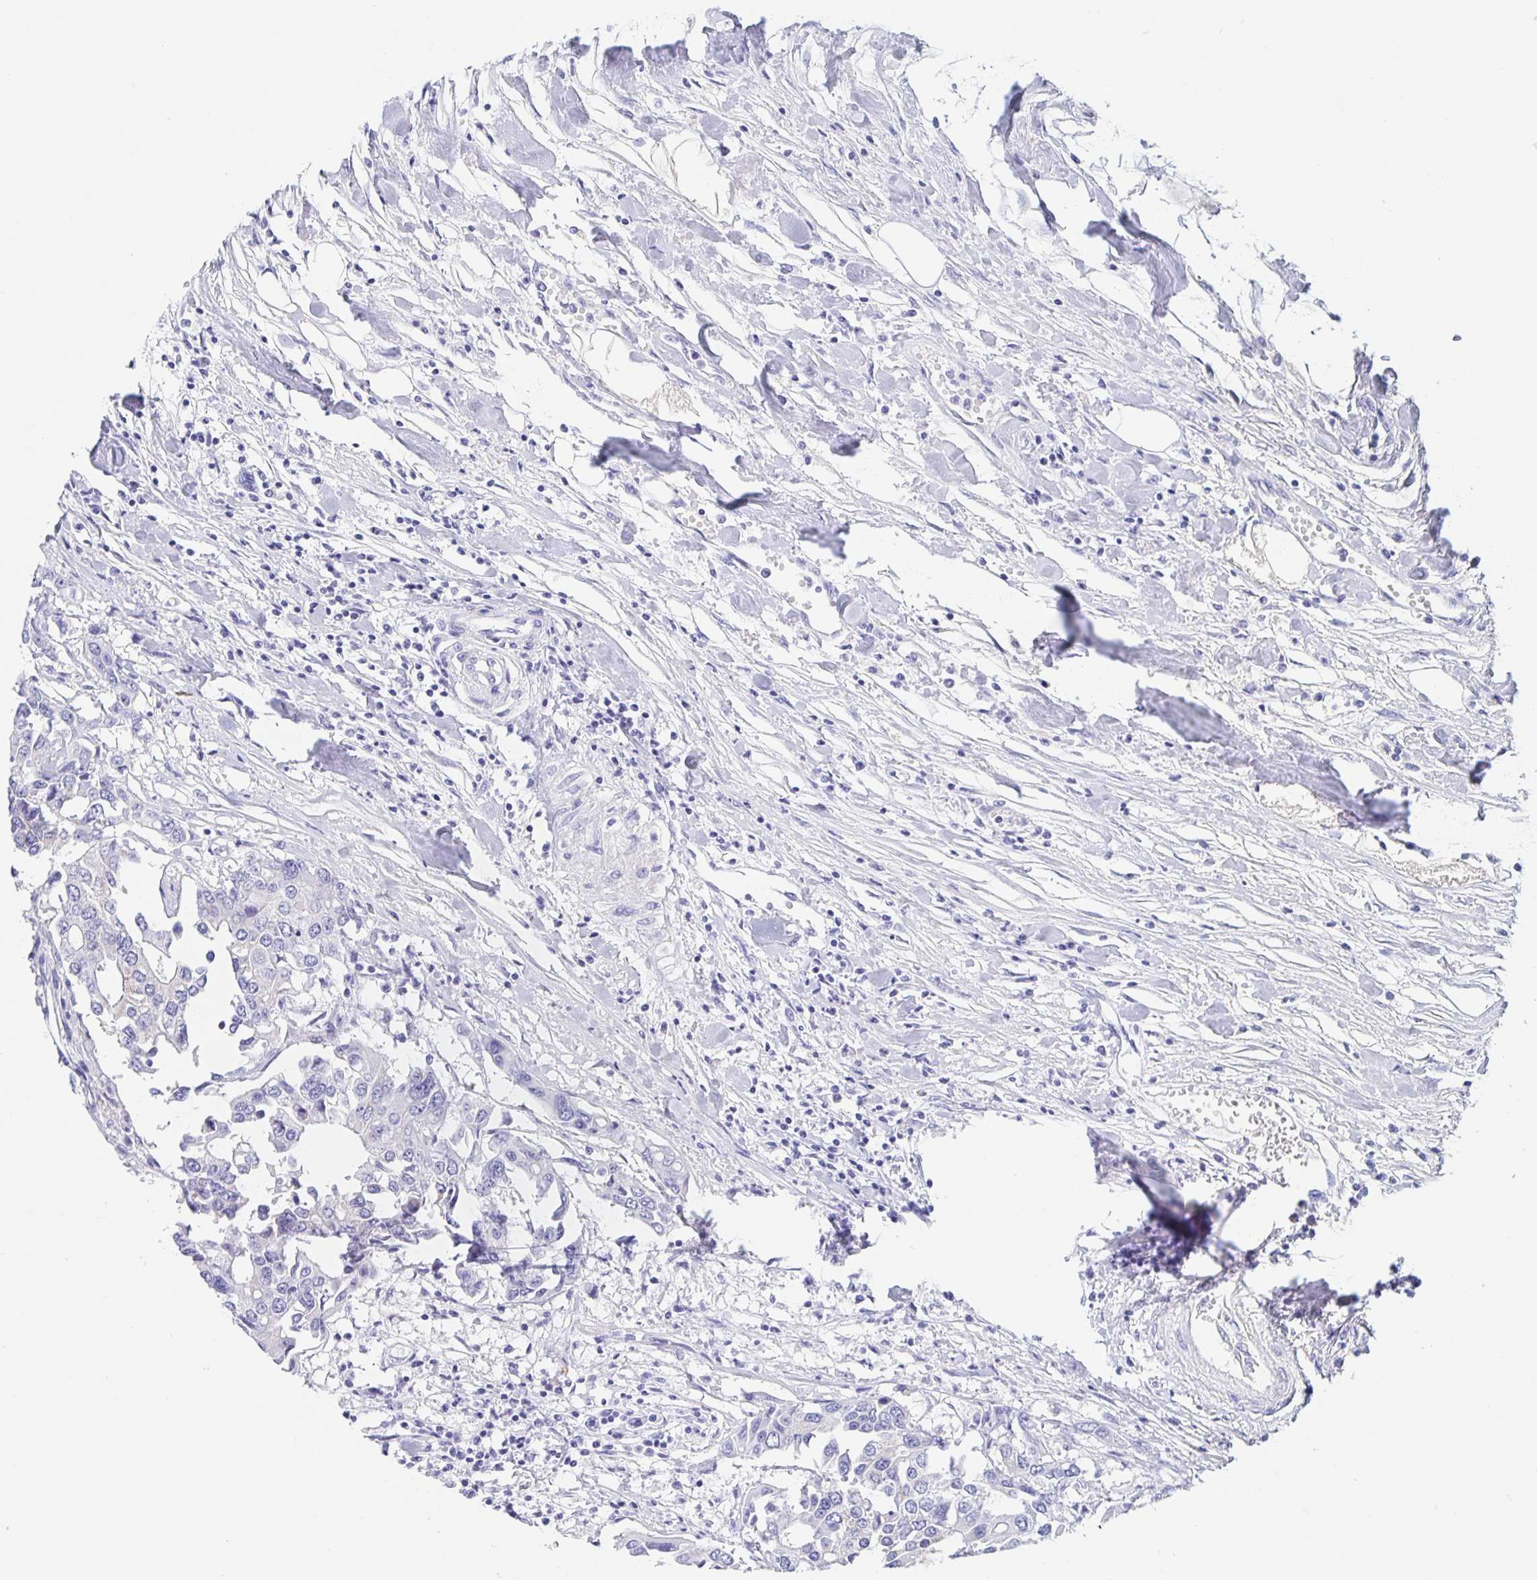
{"staining": {"intensity": "negative", "quantity": "none", "location": "none"}, "tissue": "colorectal cancer", "cell_type": "Tumor cells", "image_type": "cancer", "snomed": [{"axis": "morphology", "description": "Adenocarcinoma, NOS"}, {"axis": "topography", "description": "Colon"}], "caption": "This is an immunohistochemistry micrograph of colorectal cancer (adenocarcinoma). There is no expression in tumor cells.", "gene": "DMBT1", "patient": {"sex": "male", "age": 77}}